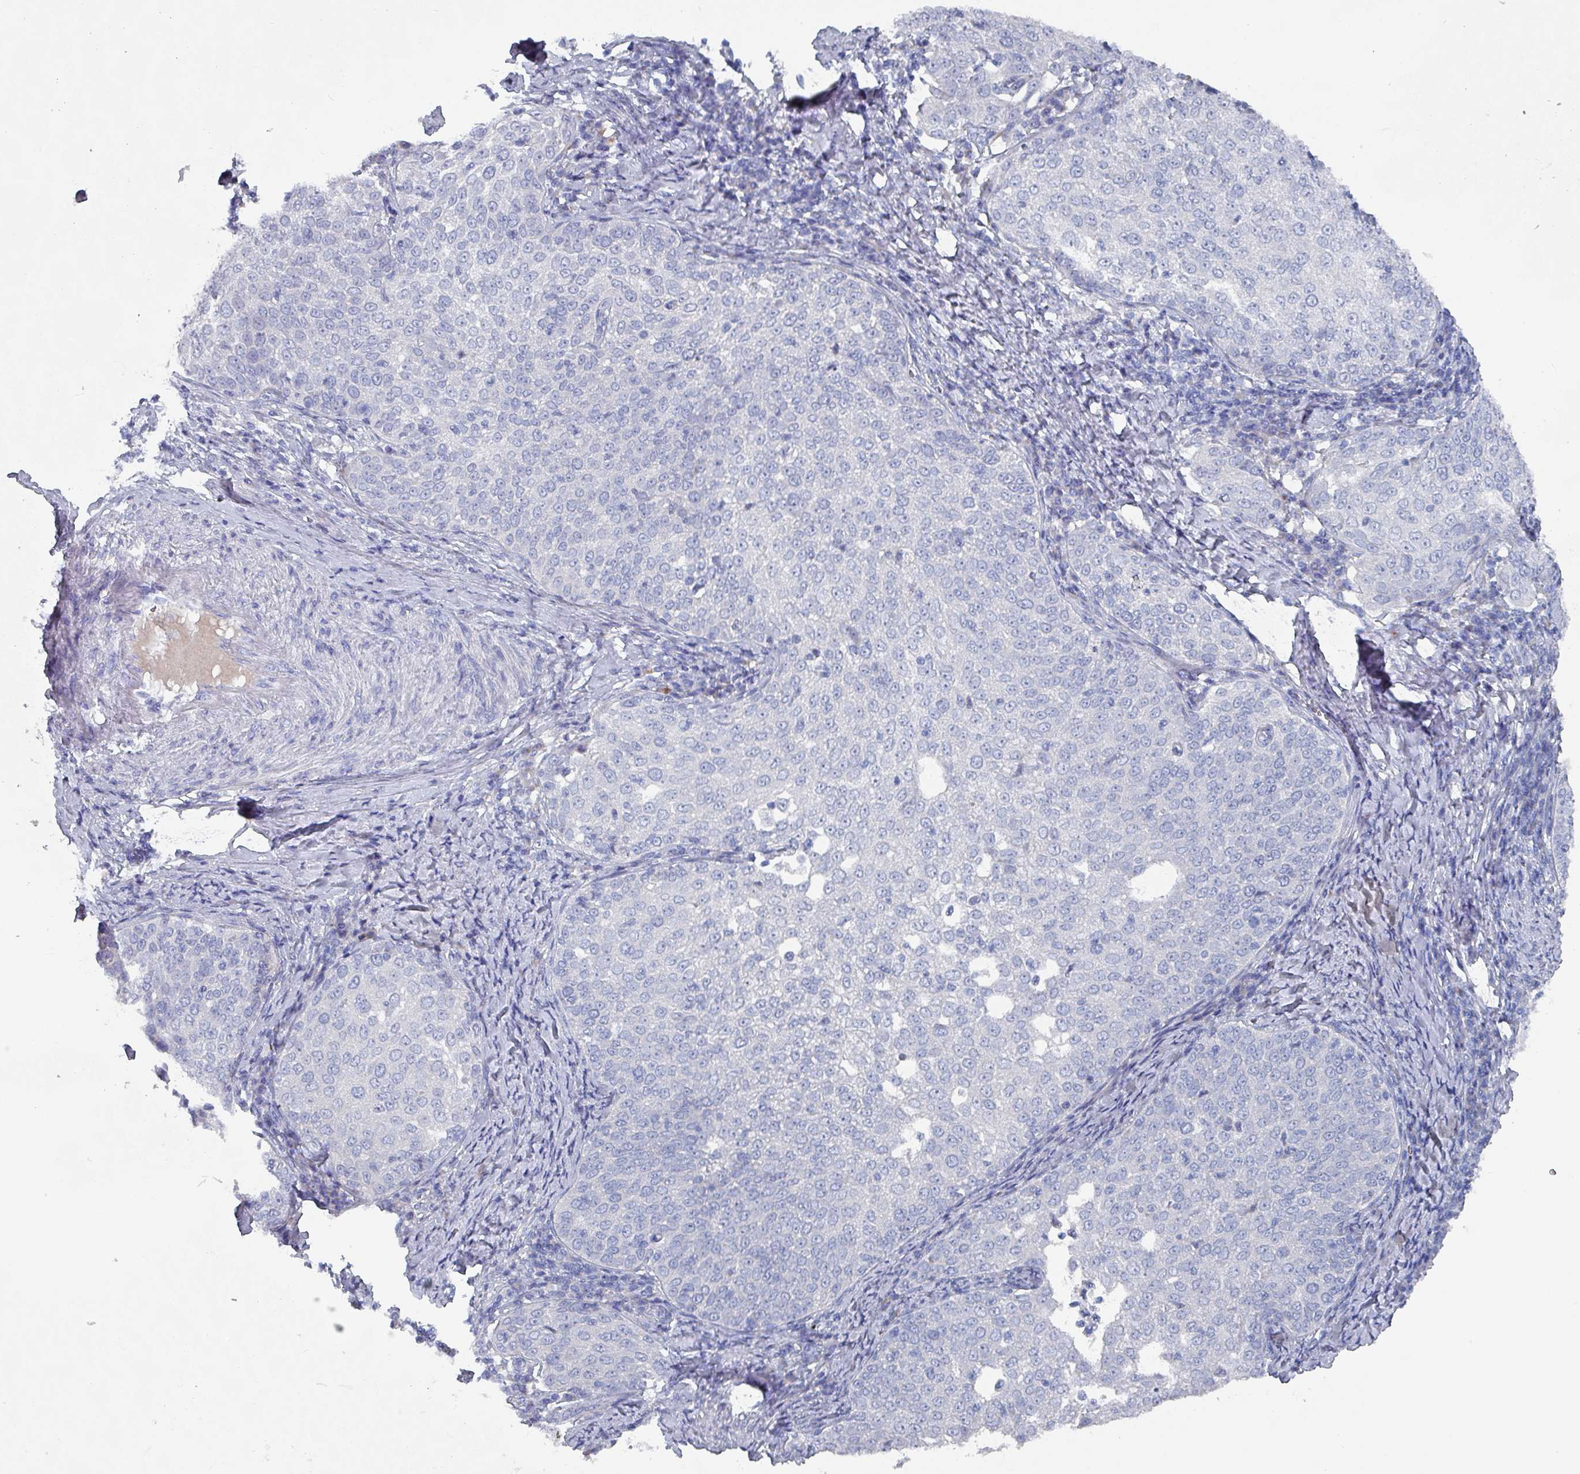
{"staining": {"intensity": "negative", "quantity": "none", "location": "none"}, "tissue": "cervical cancer", "cell_type": "Tumor cells", "image_type": "cancer", "snomed": [{"axis": "morphology", "description": "Squamous cell carcinoma, NOS"}, {"axis": "topography", "description": "Cervix"}], "caption": "DAB (3,3'-diaminobenzidine) immunohistochemical staining of human cervical cancer exhibits no significant expression in tumor cells. Brightfield microscopy of IHC stained with DAB (3,3'-diaminobenzidine) (brown) and hematoxylin (blue), captured at high magnification.", "gene": "DRD5", "patient": {"sex": "female", "age": 57}}